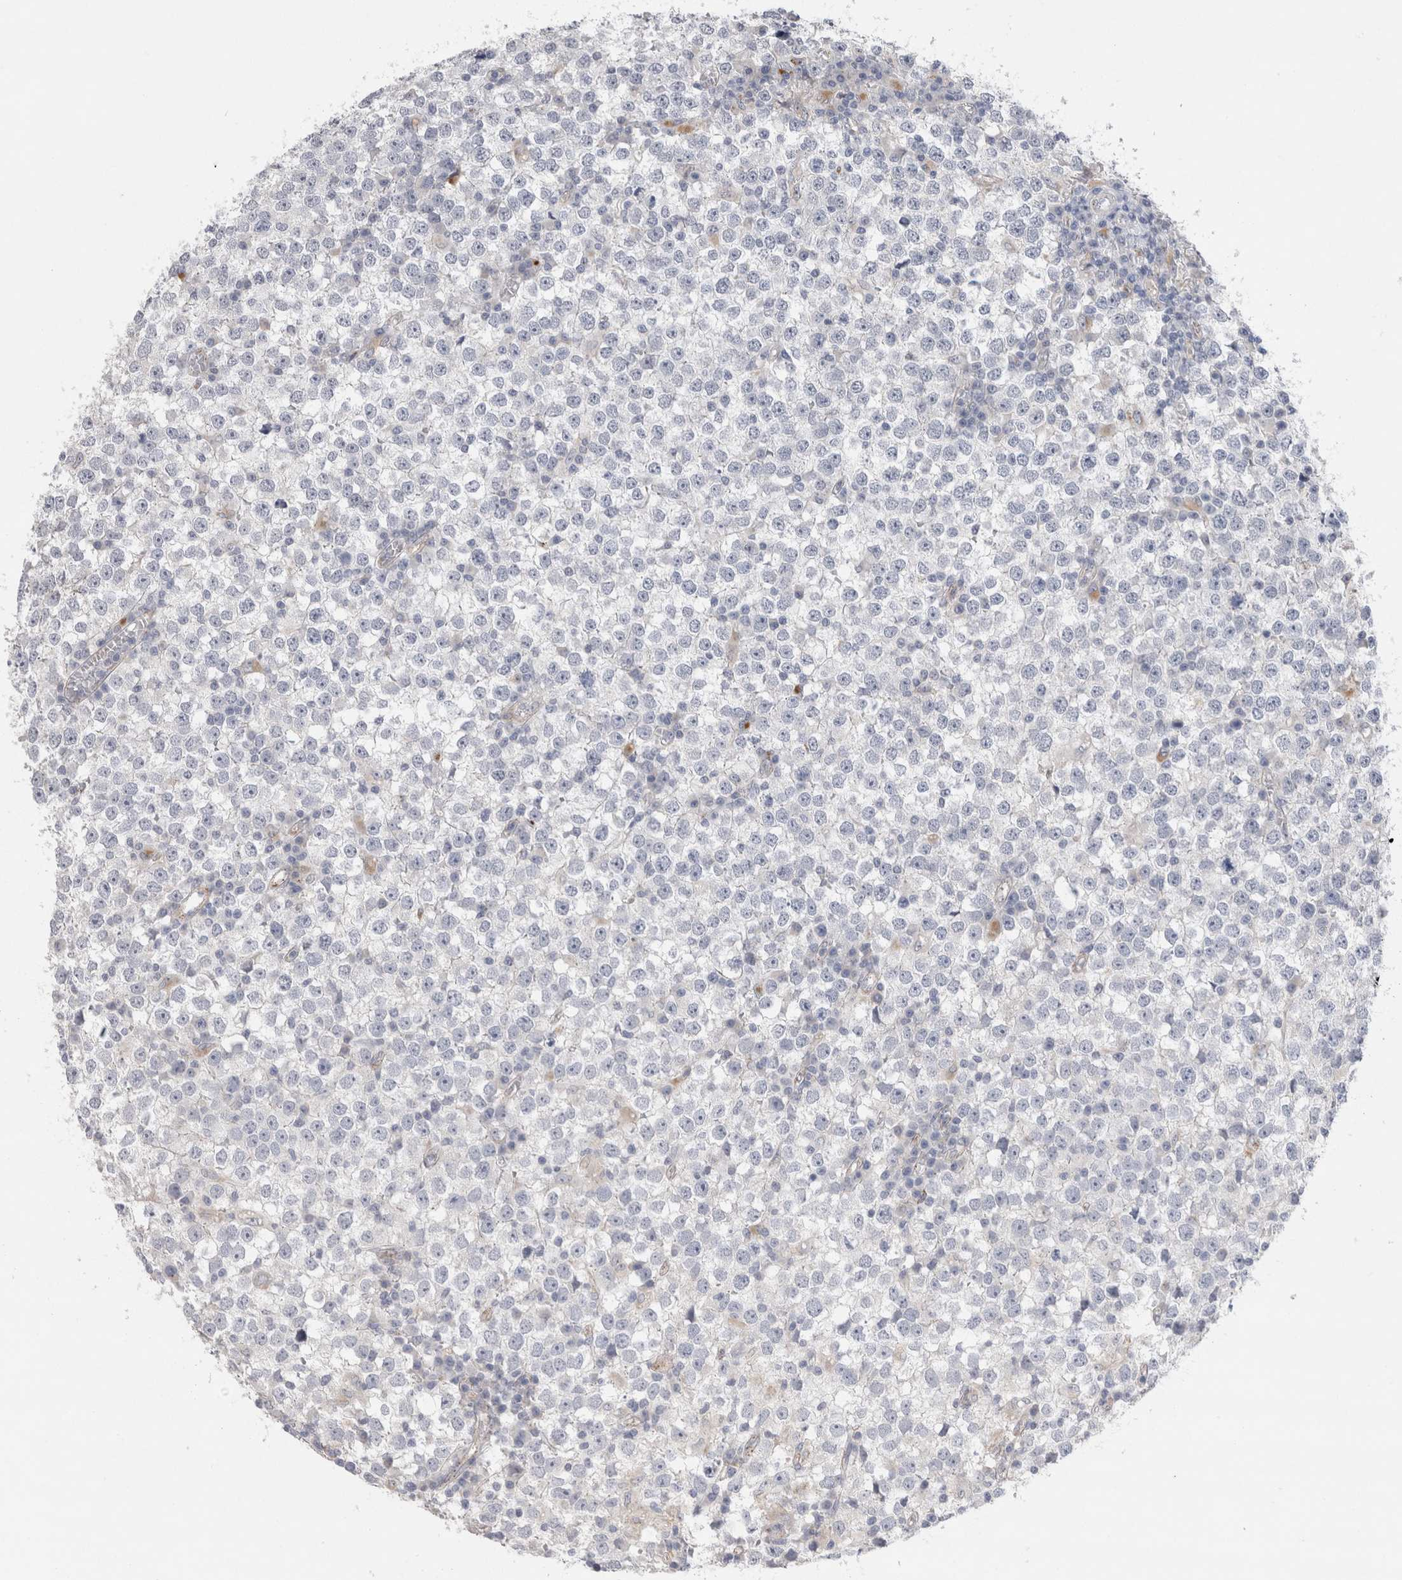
{"staining": {"intensity": "negative", "quantity": "none", "location": "none"}, "tissue": "testis cancer", "cell_type": "Tumor cells", "image_type": "cancer", "snomed": [{"axis": "morphology", "description": "Seminoma, NOS"}, {"axis": "topography", "description": "Testis"}], "caption": "A high-resolution image shows immunohistochemistry (IHC) staining of testis cancer (seminoma), which displays no significant staining in tumor cells.", "gene": "GAA", "patient": {"sex": "male", "age": 65}}